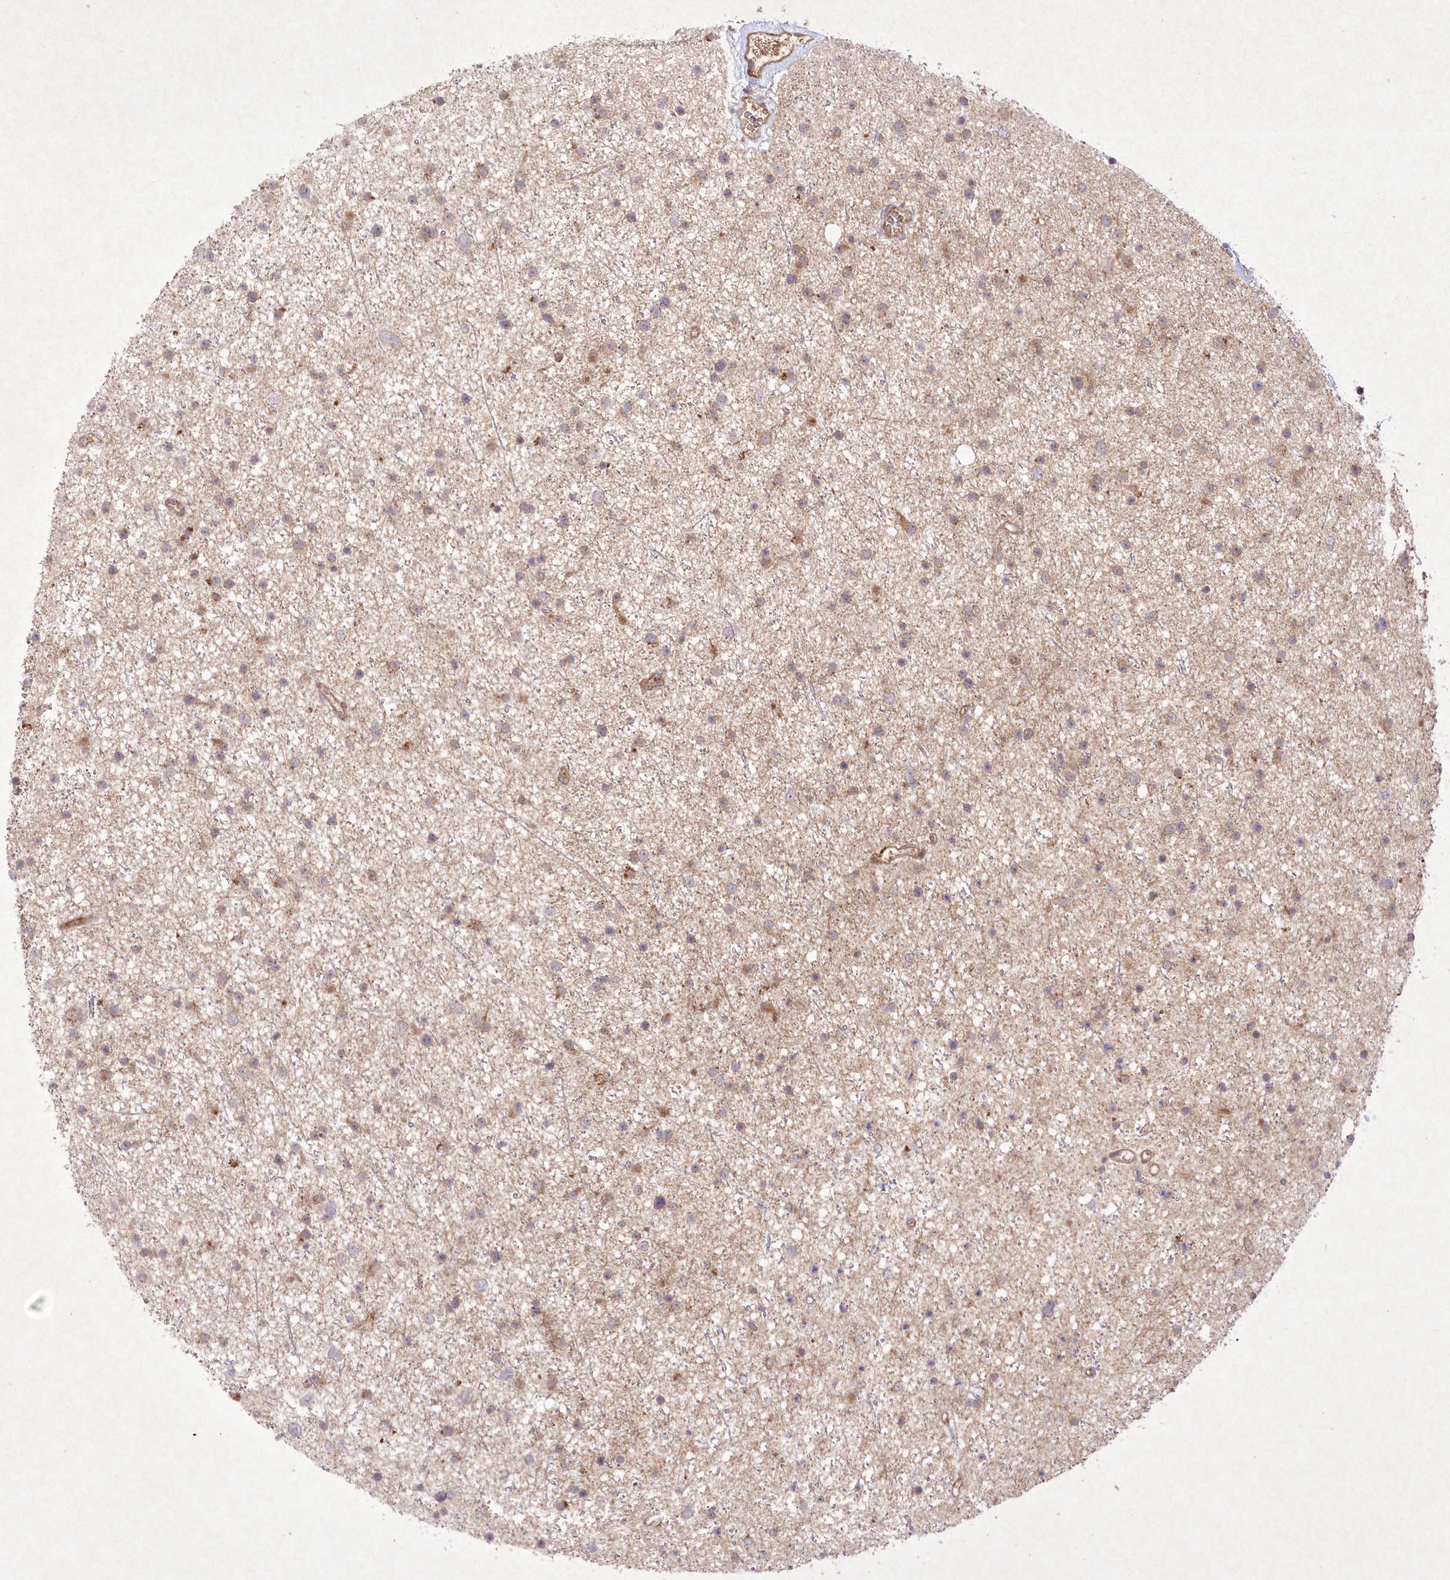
{"staining": {"intensity": "moderate", "quantity": "25%-75%", "location": "cytoplasmic/membranous"}, "tissue": "glioma", "cell_type": "Tumor cells", "image_type": "cancer", "snomed": [{"axis": "morphology", "description": "Glioma, malignant, Low grade"}, {"axis": "topography", "description": "Cerebral cortex"}], "caption": "A brown stain shows moderate cytoplasmic/membranous positivity of a protein in glioma tumor cells.", "gene": "APOM", "patient": {"sex": "female", "age": 39}}